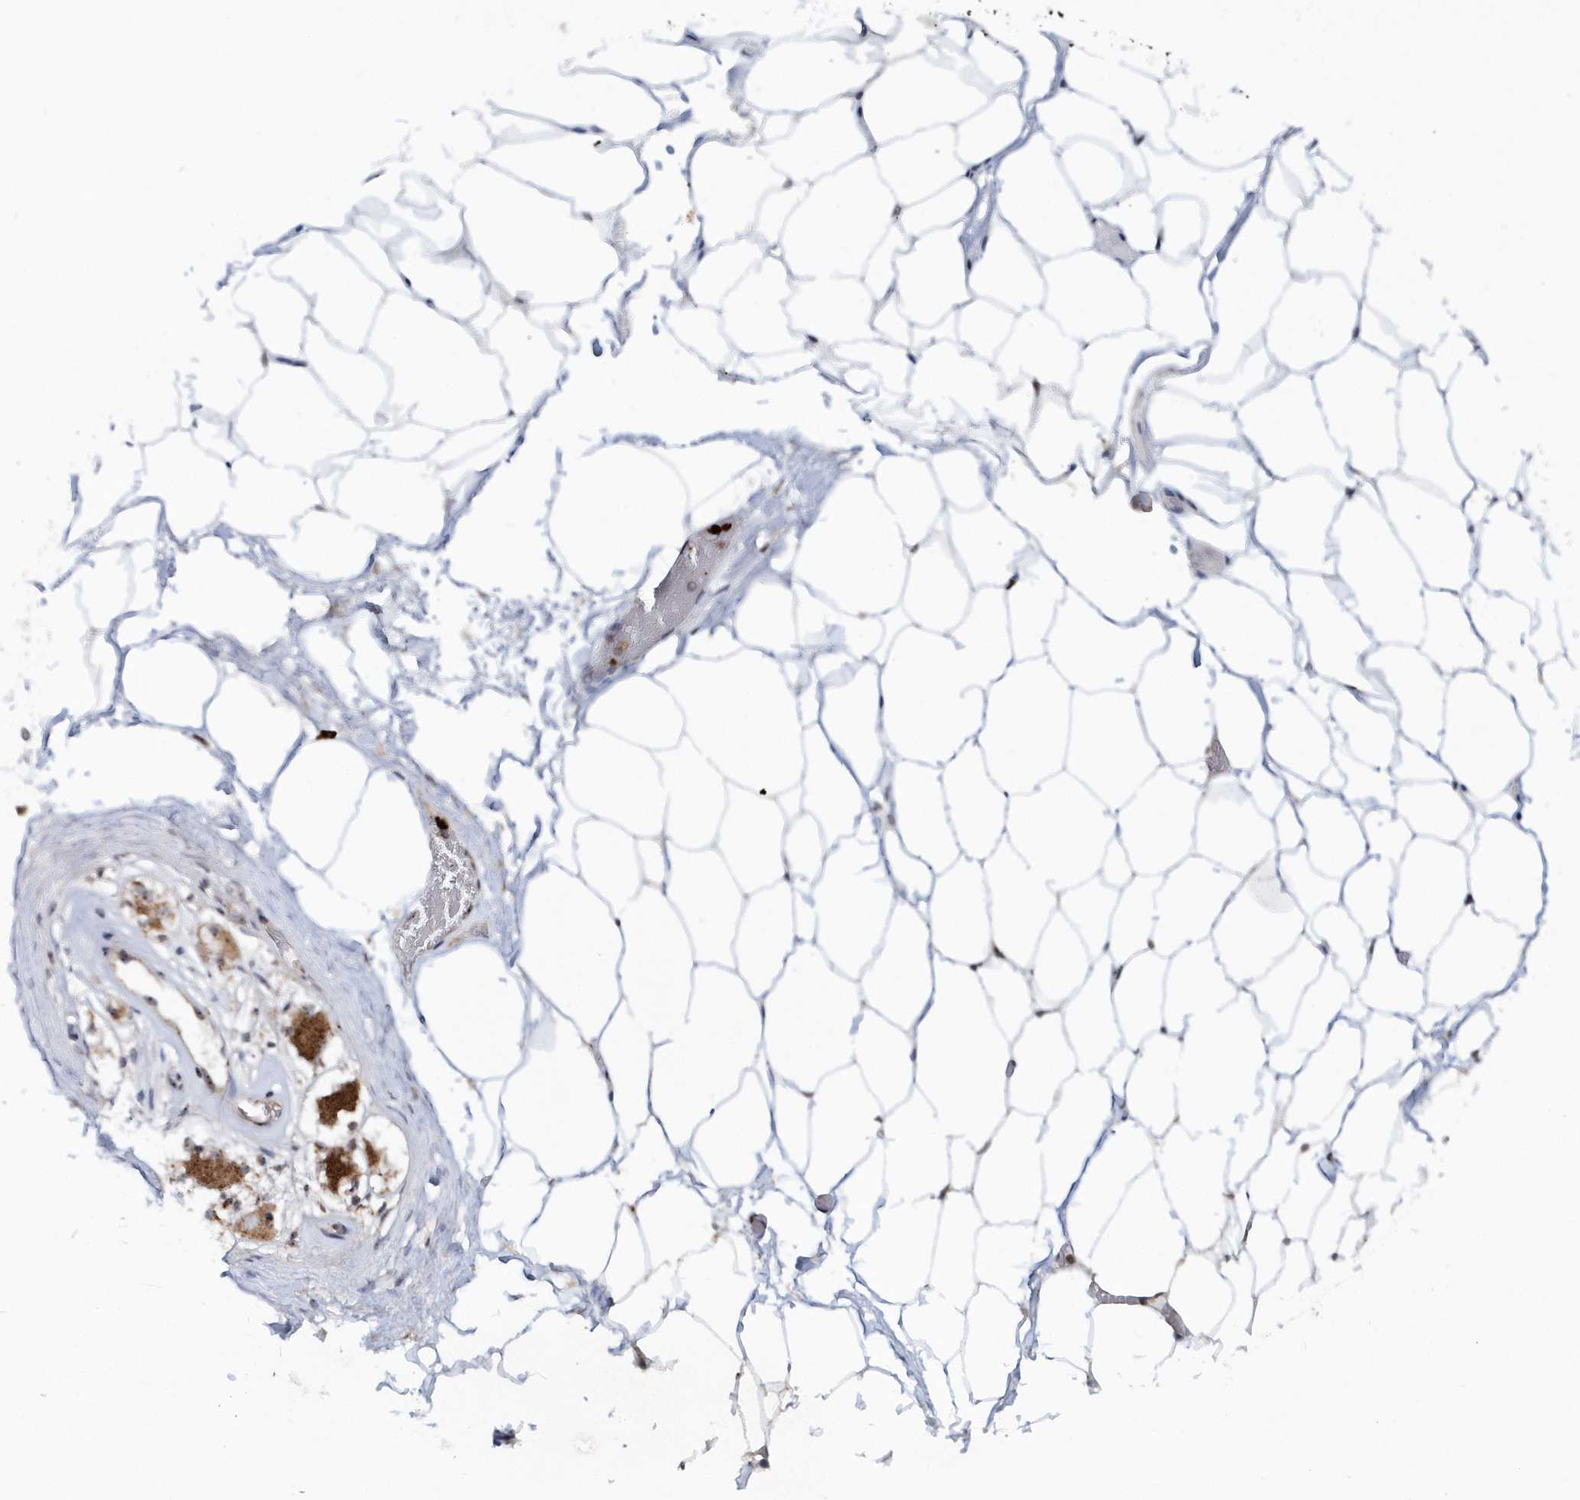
{"staining": {"intensity": "negative", "quantity": "none", "location": "none"}, "tissue": "adipose tissue", "cell_type": "Adipocytes", "image_type": "normal", "snomed": [{"axis": "morphology", "description": "Normal tissue, NOS"}, {"axis": "morphology", "description": "Adenocarcinoma, Low grade"}, {"axis": "topography", "description": "Prostate"}, {"axis": "topography", "description": "Peripheral nerve tissue"}], "caption": "IHC micrograph of unremarkable adipose tissue stained for a protein (brown), which displays no staining in adipocytes. The staining was performed using DAB (3,3'-diaminobenzidine) to visualize the protein expression in brown, while the nuclei were stained in blue with hematoxylin (Magnification: 20x).", "gene": "SOWAHB", "patient": {"sex": "male", "age": 63}}